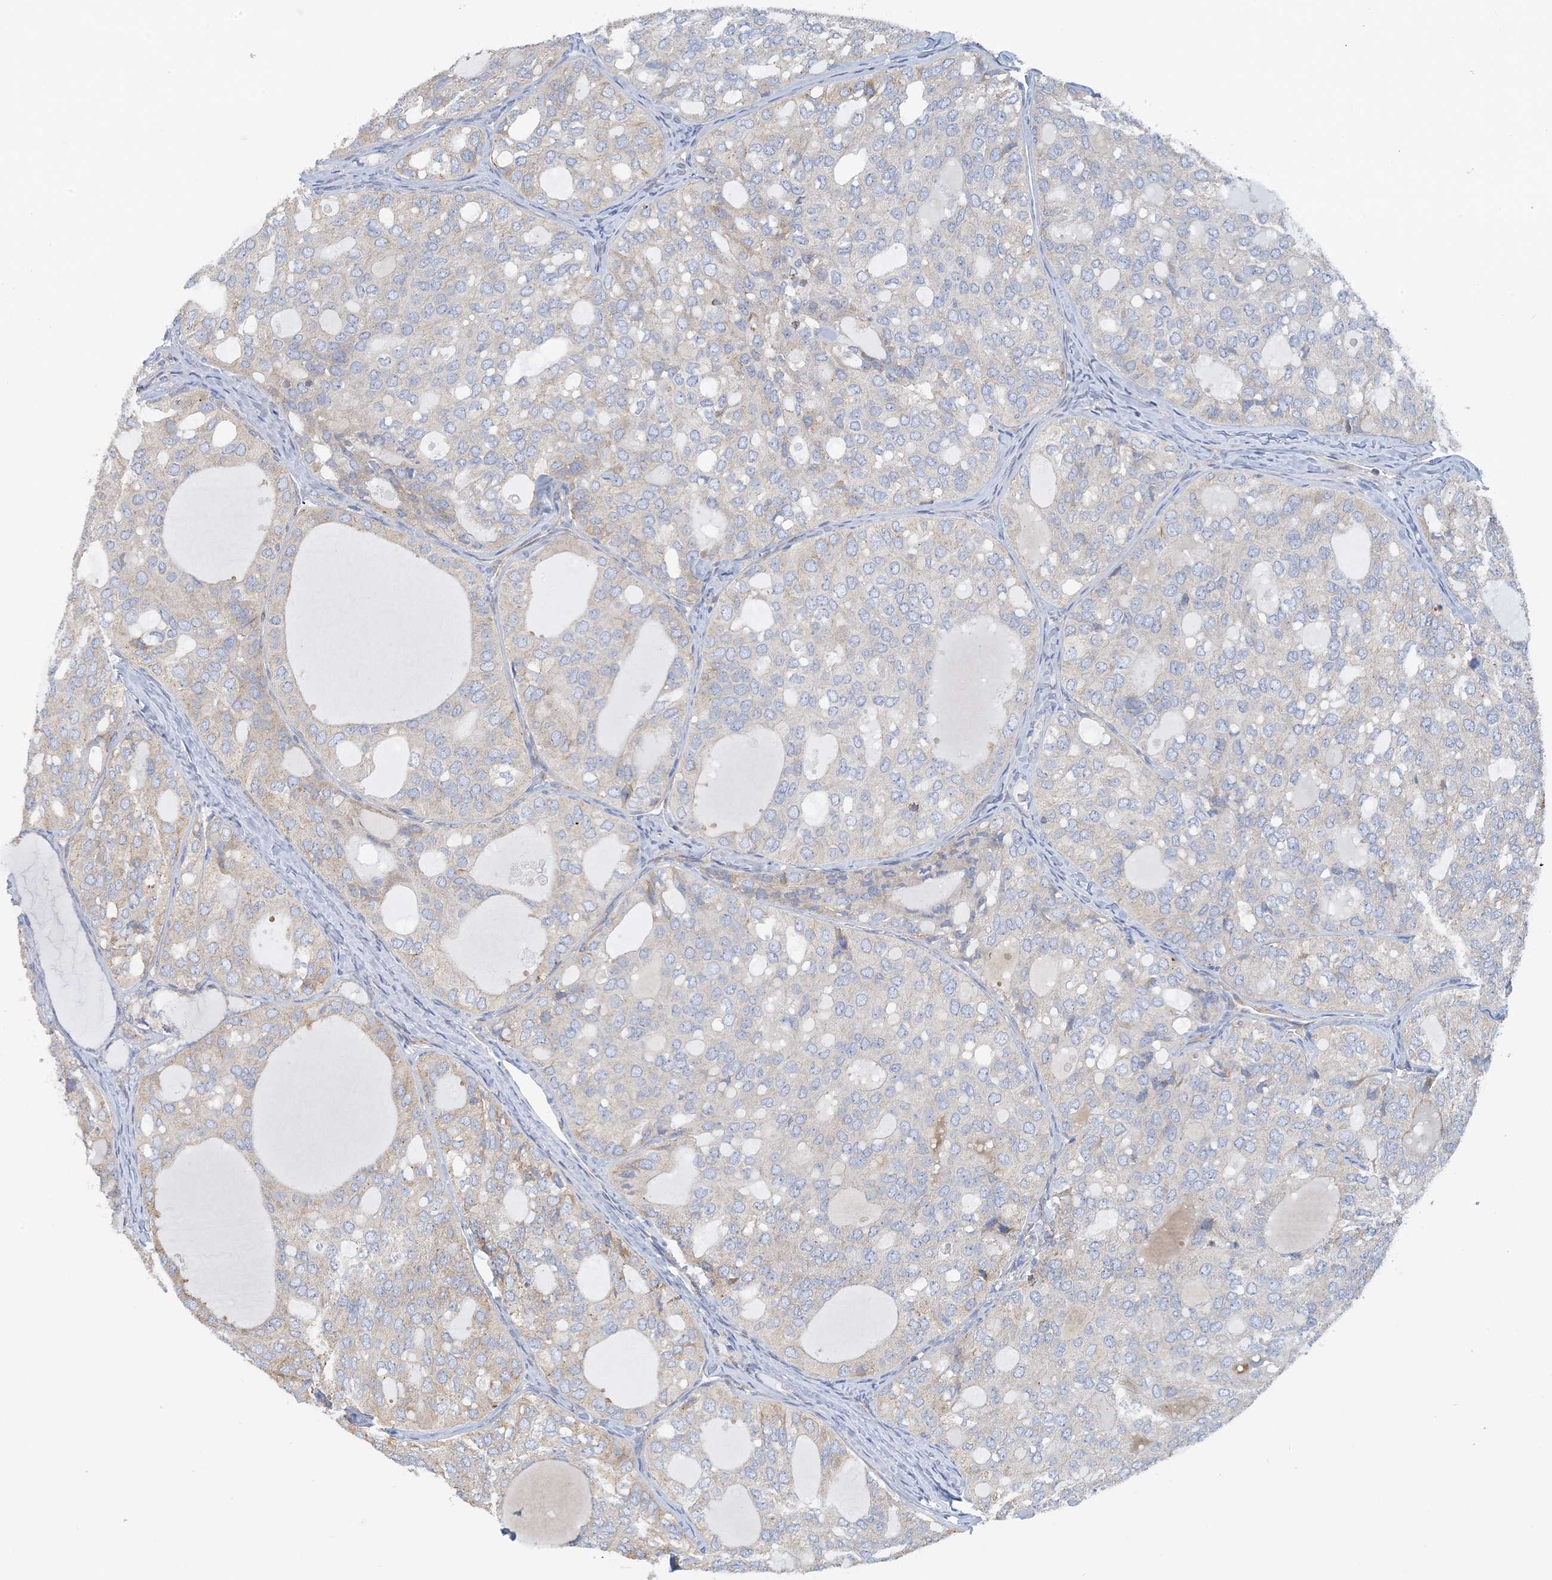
{"staining": {"intensity": "negative", "quantity": "none", "location": "none"}, "tissue": "thyroid cancer", "cell_type": "Tumor cells", "image_type": "cancer", "snomed": [{"axis": "morphology", "description": "Follicular adenoma carcinoma, NOS"}, {"axis": "topography", "description": "Thyroid gland"}], "caption": "Tumor cells are negative for brown protein staining in thyroid cancer.", "gene": "CALHM5", "patient": {"sex": "male", "age": 75}}